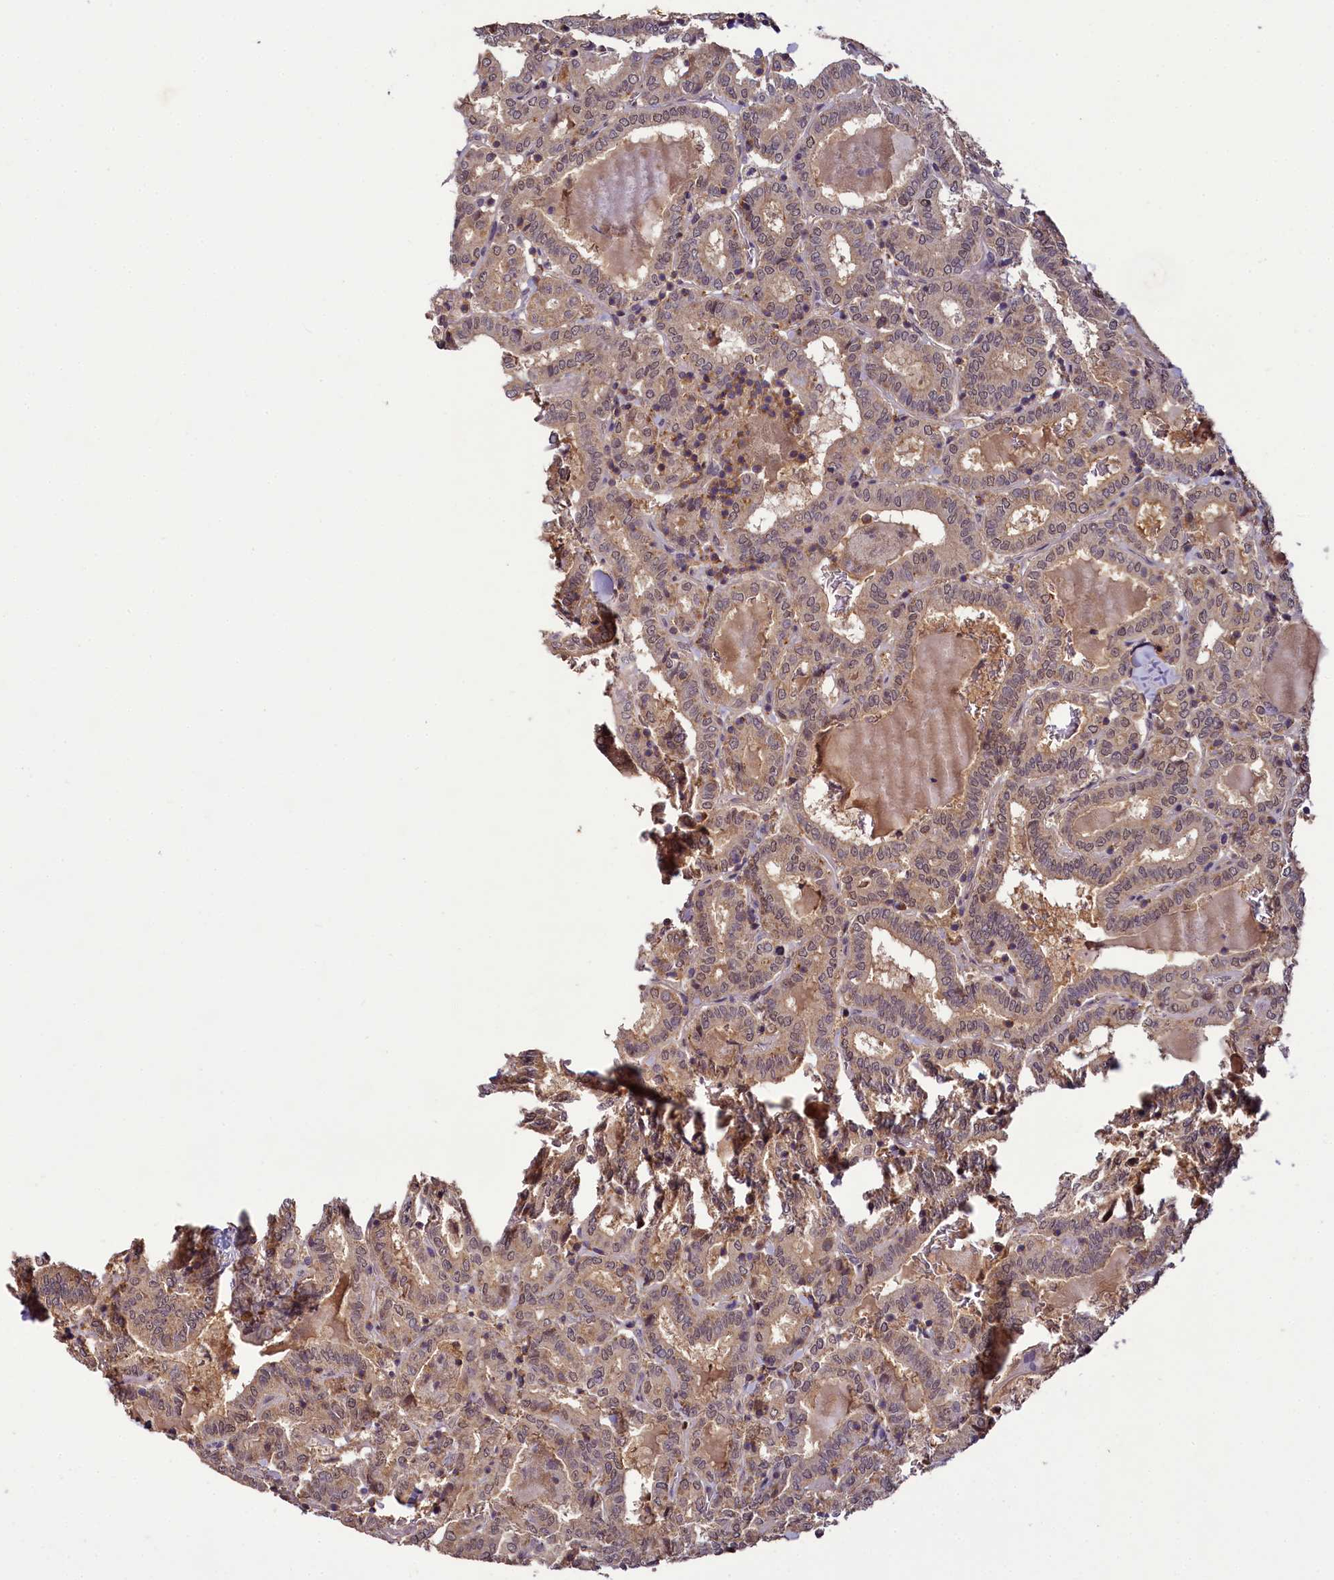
{"staining": {"intensity": "weak", "quantity": ">75%", "location": "cytoplasmic/membranous,nuclear"}, "tissue": "thyroid cancer", "cell_type": "Tumor cells", "image_type": "cancer", "snomed": [{"axis": "morphology", "description": "Papillary adenocarcinoma, NOS"}, {"axis": "topography", "description": "Thyroid gland"}], "caption": "IHC staining of thyroid cancer, which reveals low levels of weak cytoplasmic/membranous and nuclear expression in about >75% of tumor cells indicating weak cytoplasmic/membranous and nuclear protein positivity. The staining was performed using DAB (brown) for protein detection and nuclei were counterstained in hematoxylin (blue).", "gene": "TMEM39A", "patient": {"sex": "female", "age": 72}}